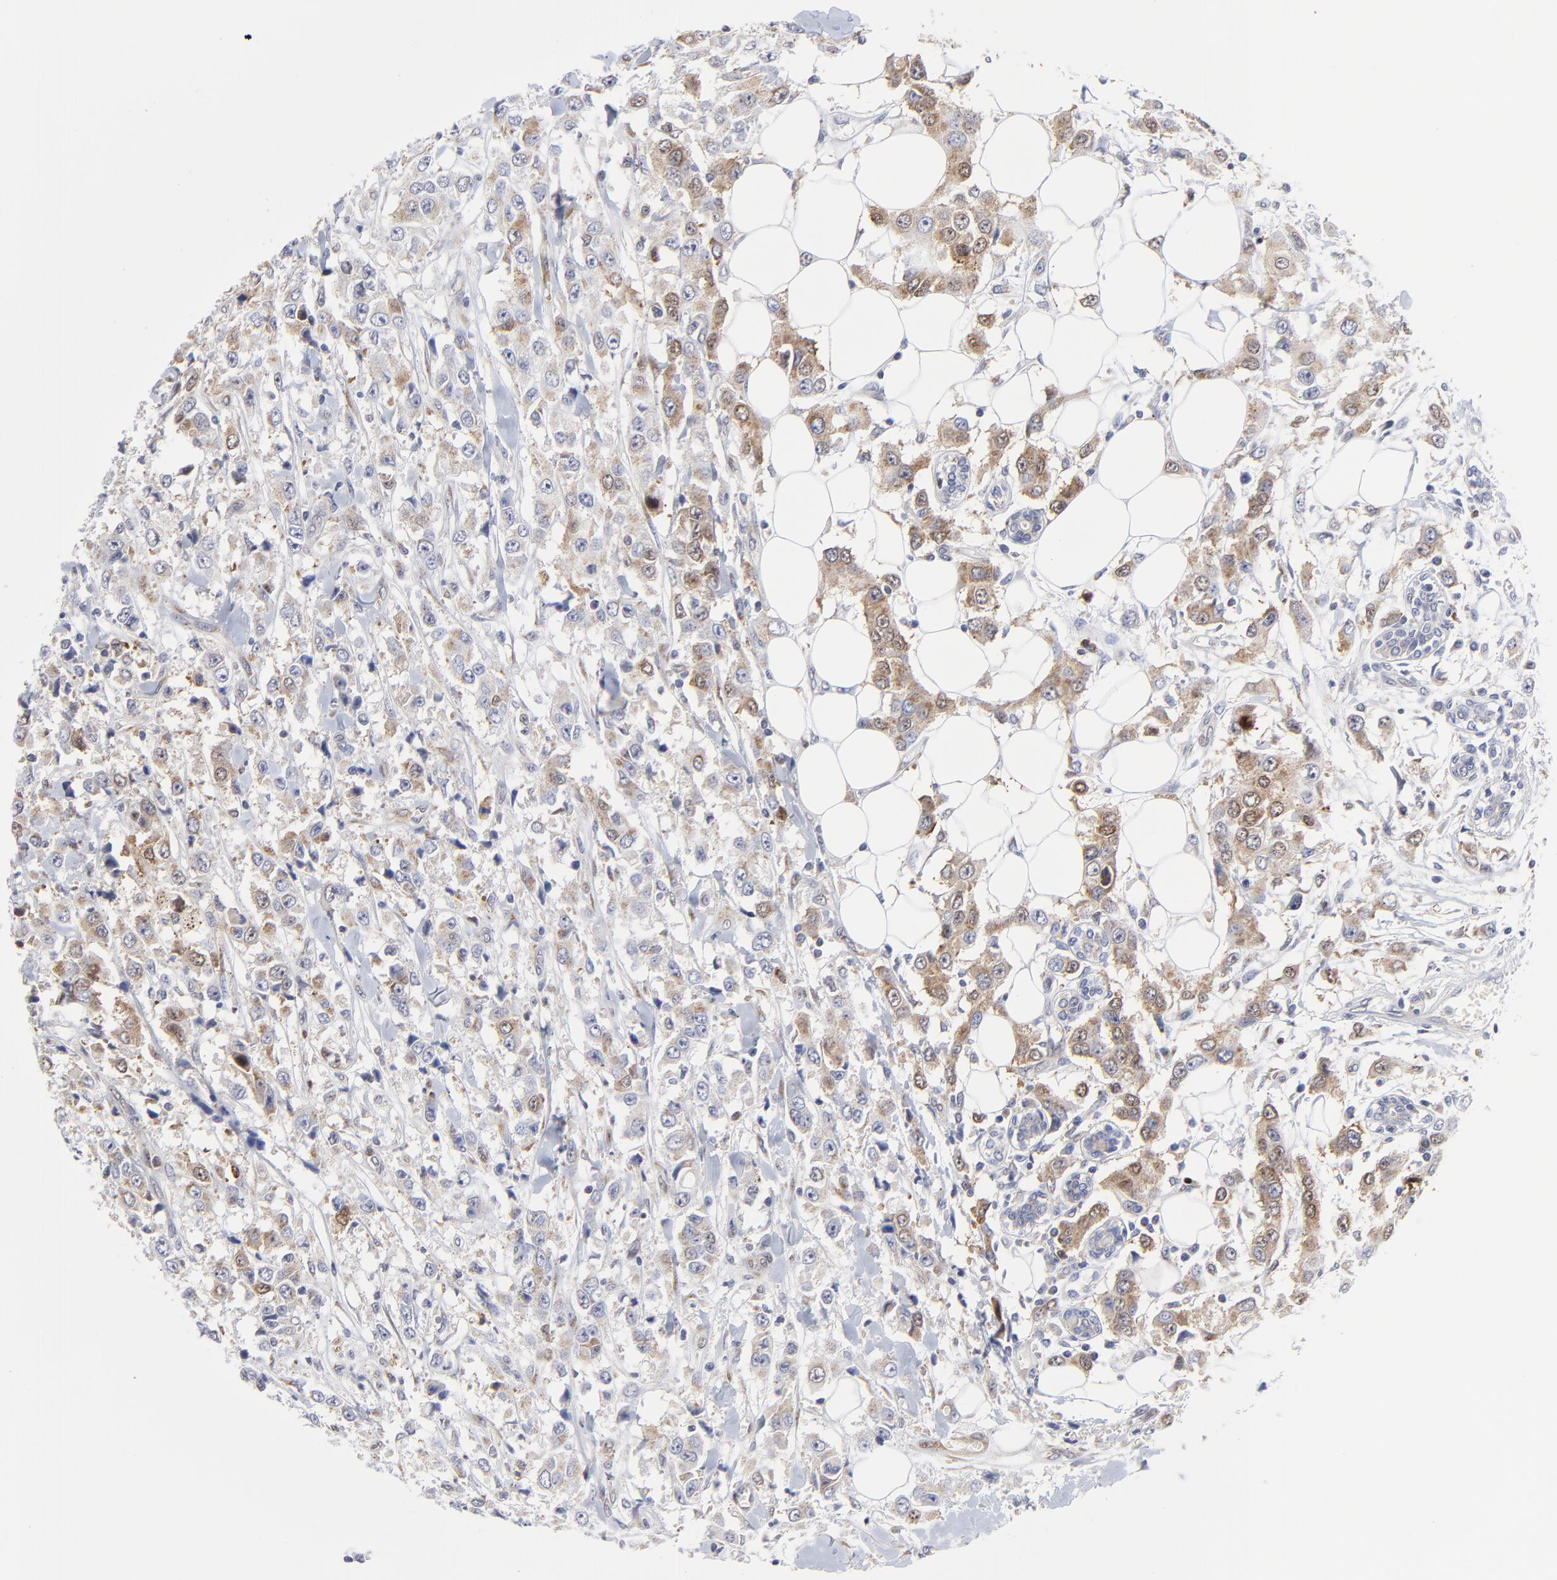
{"staining": {"intensity": "weak", "quantity": "25%-75%", "location": "cytoplasmic/membranous"}, "tissue": "breast cancer", "cell_type": "Tumor cells", "image_type": "cancer", "snomed": [{"axis": "morphology", "description": "Duct carcinoma"}, {"axis": "topography", "description": "Breast"}], "caption": "IHC (DAB (3,3'-diaminobenzidine)) staining of breast infiltrating ductal carcinoma shows weak cytoplasmic/membranous protein positivity in about 25%-75% of tumor cells.", "gene": "NCAPH", "patient": {"sex": "female", "age": 58}}